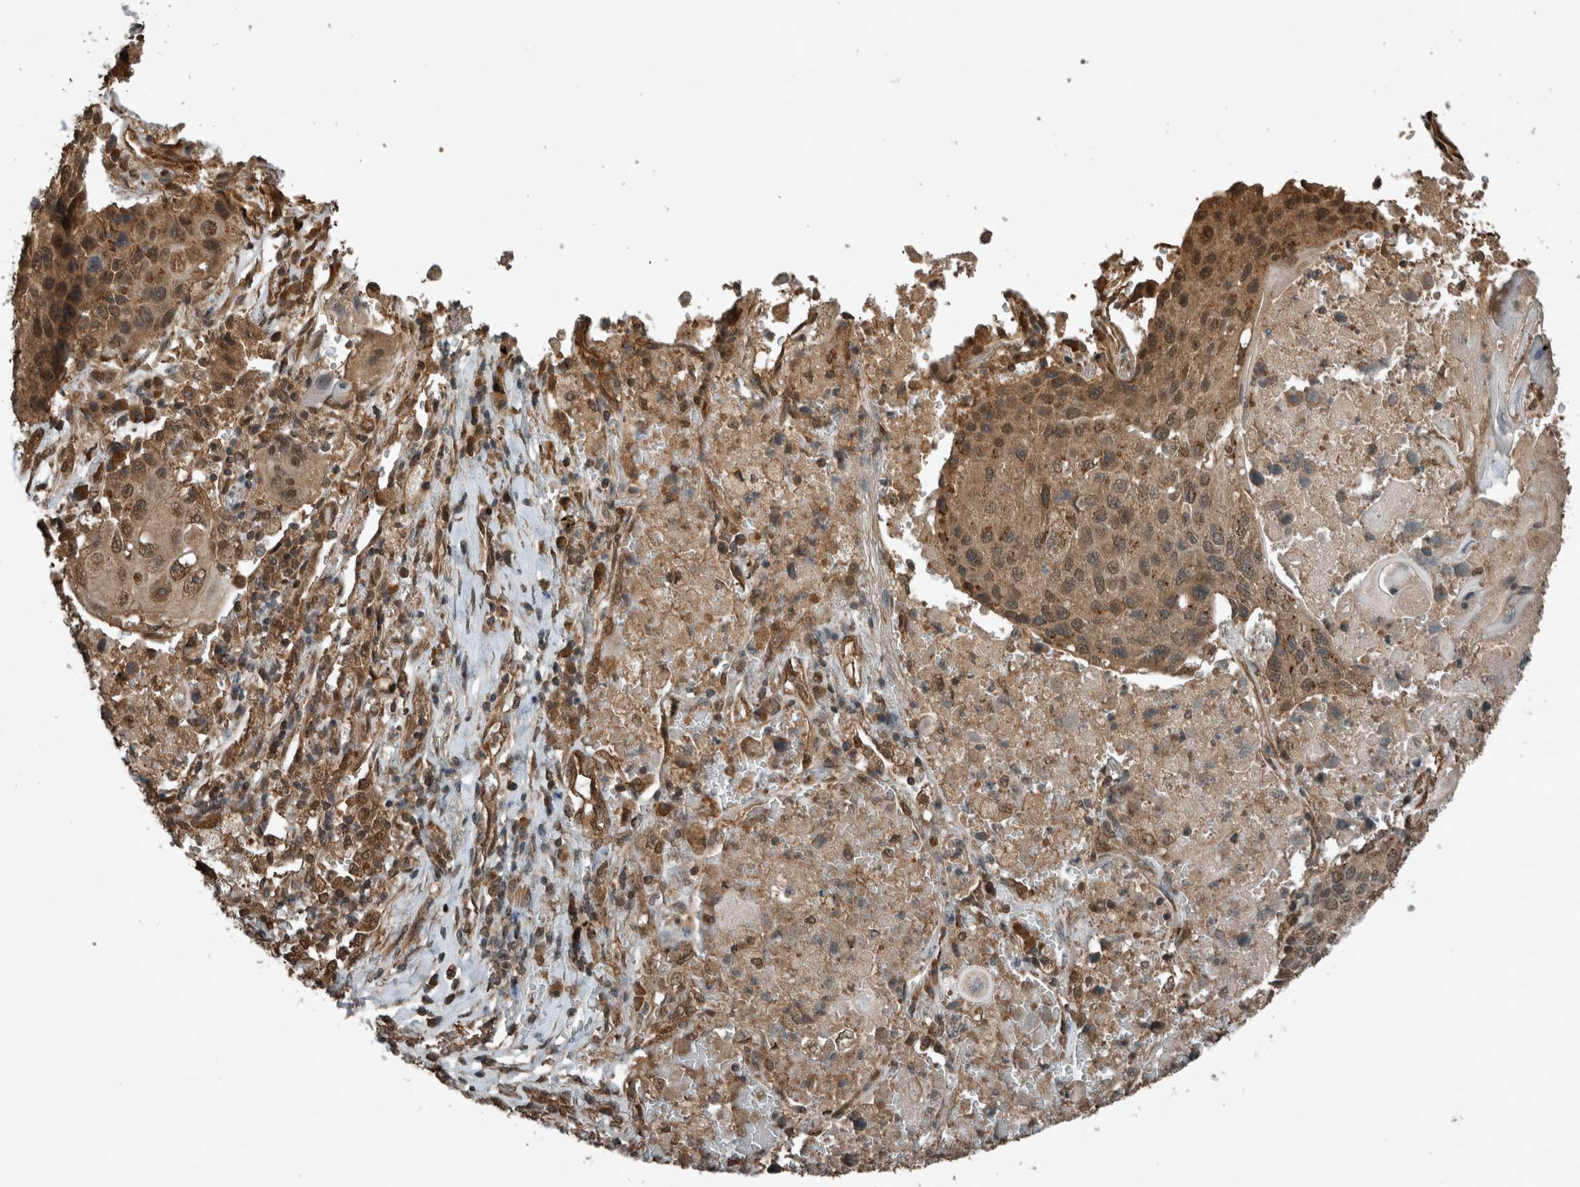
{"staining": {"intensity": "moderate", "quantity": "25%-75%", "location": "cytoplasmic/membranous,nuclear"}, "tissue": "lung cancer", "cell_type": "Tumor cells", "image_type": "cancer", "snomed": [{"axis": "morphology", "description": "Squamous cell carcinoma, NOS"}, {"axis": "topography", "description": "Lung"}], "caption": "Squamous cell carcinoma (lung) tissue demonstrates moderate cytoplasmic/membranous and nuclear staining in about 25%-75% of tumor cells, visualized by immunohistochemistry.", "gene": "ARHGEF12", "patient": {"sex": "male", "age": 61}}